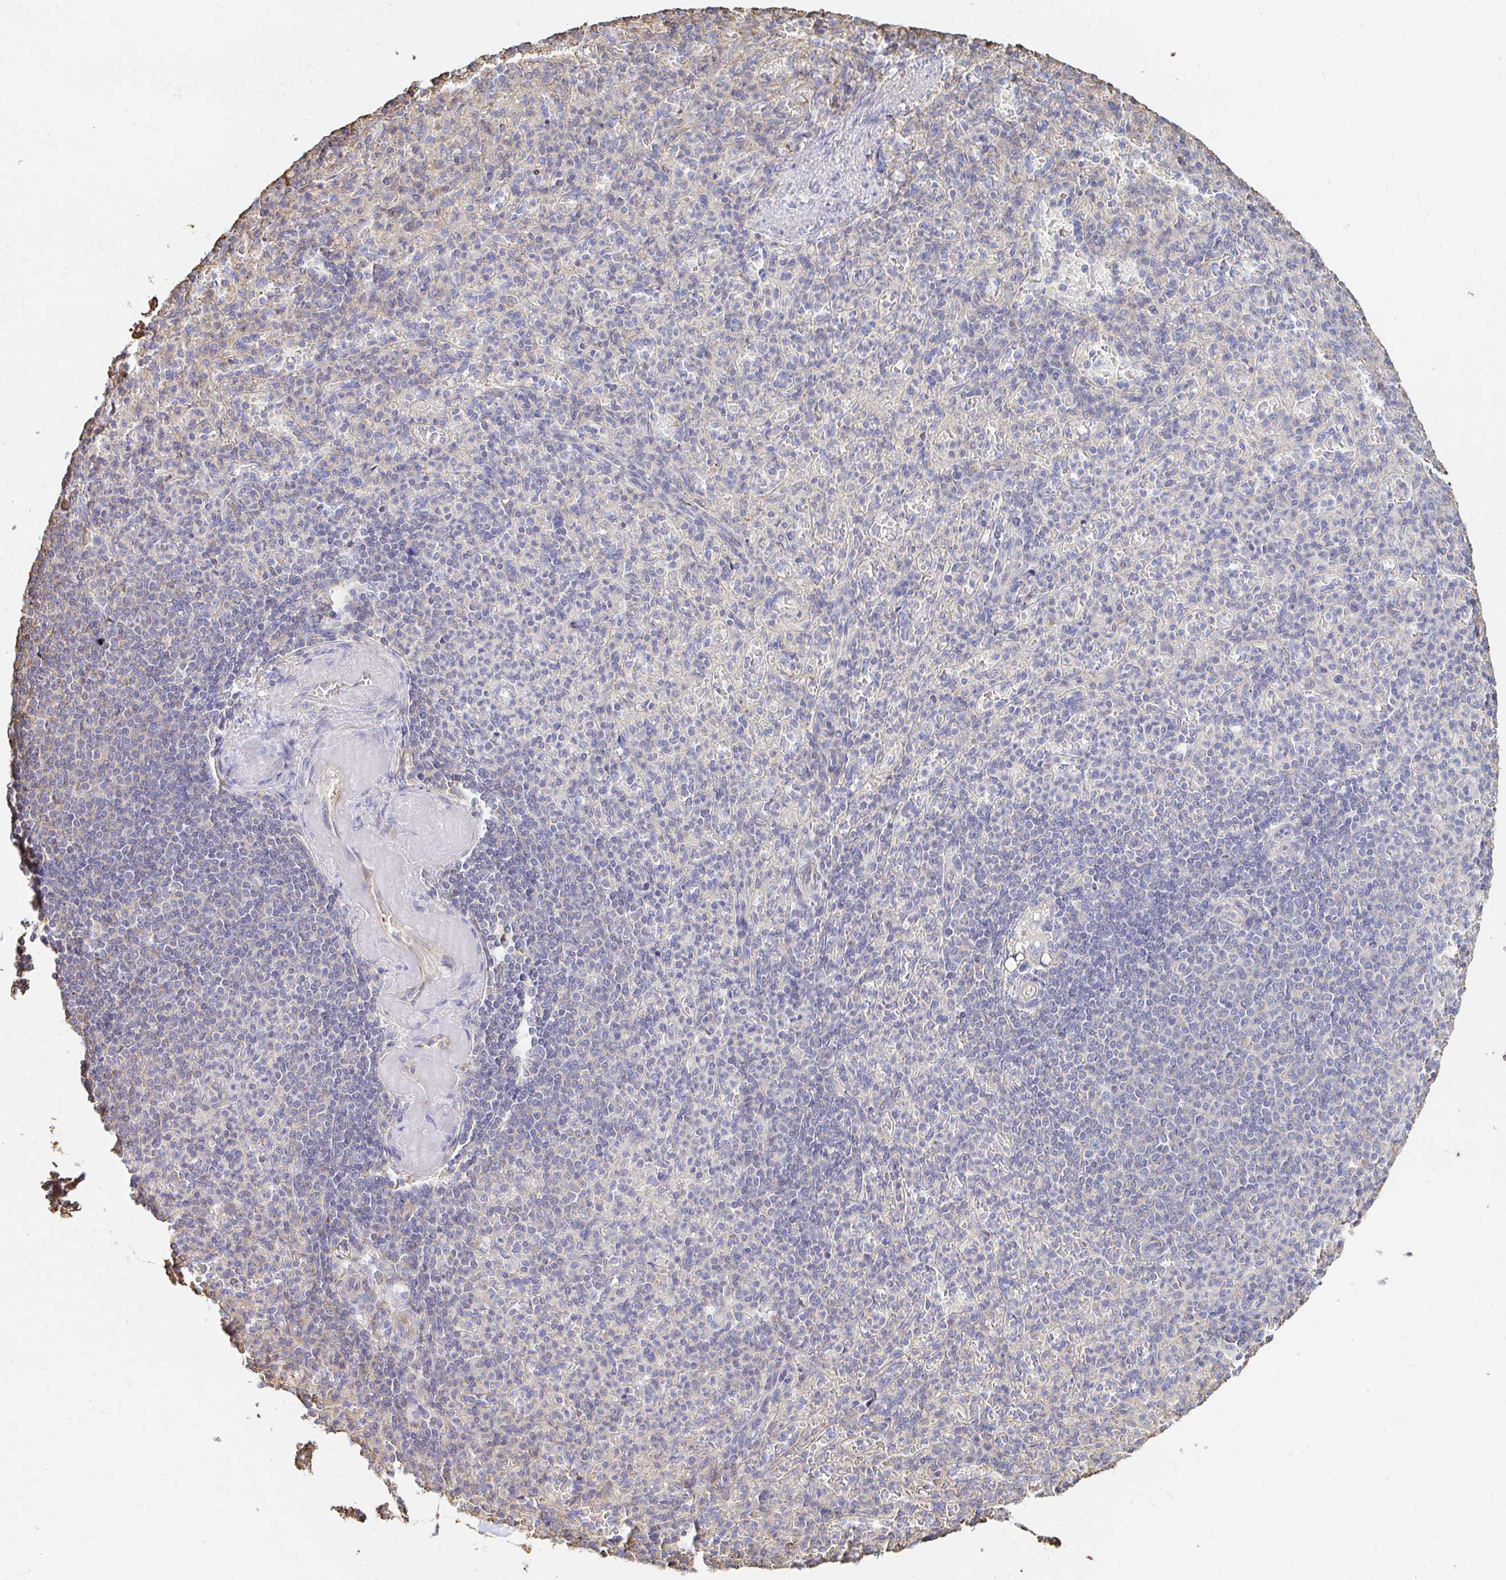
{"staining": {"intensity": "negative", "quantity": "none", "location": "none"}, "tissue": "spleen", "cell_type": "Cells in red pulp", "image_type": "normal", "snomed": [{"axis": "morphology", "description": "Normal tissue, NOS"}, {"axis": "topography", "description": "Spleen"}], "caption": "Immunohistochemistry image of unremarkable spleen stained for a protein (brown), which reveals no expression in cells in red pulp. Brightfield microscopy of immunohistochemistry stained with DAB (3,3'-diaminobenzidine) (brown) and hematoxylin (blue), captured at high magnification.", "gene": "PTPN14", "patient": {"sex": "female", "age": 74}}